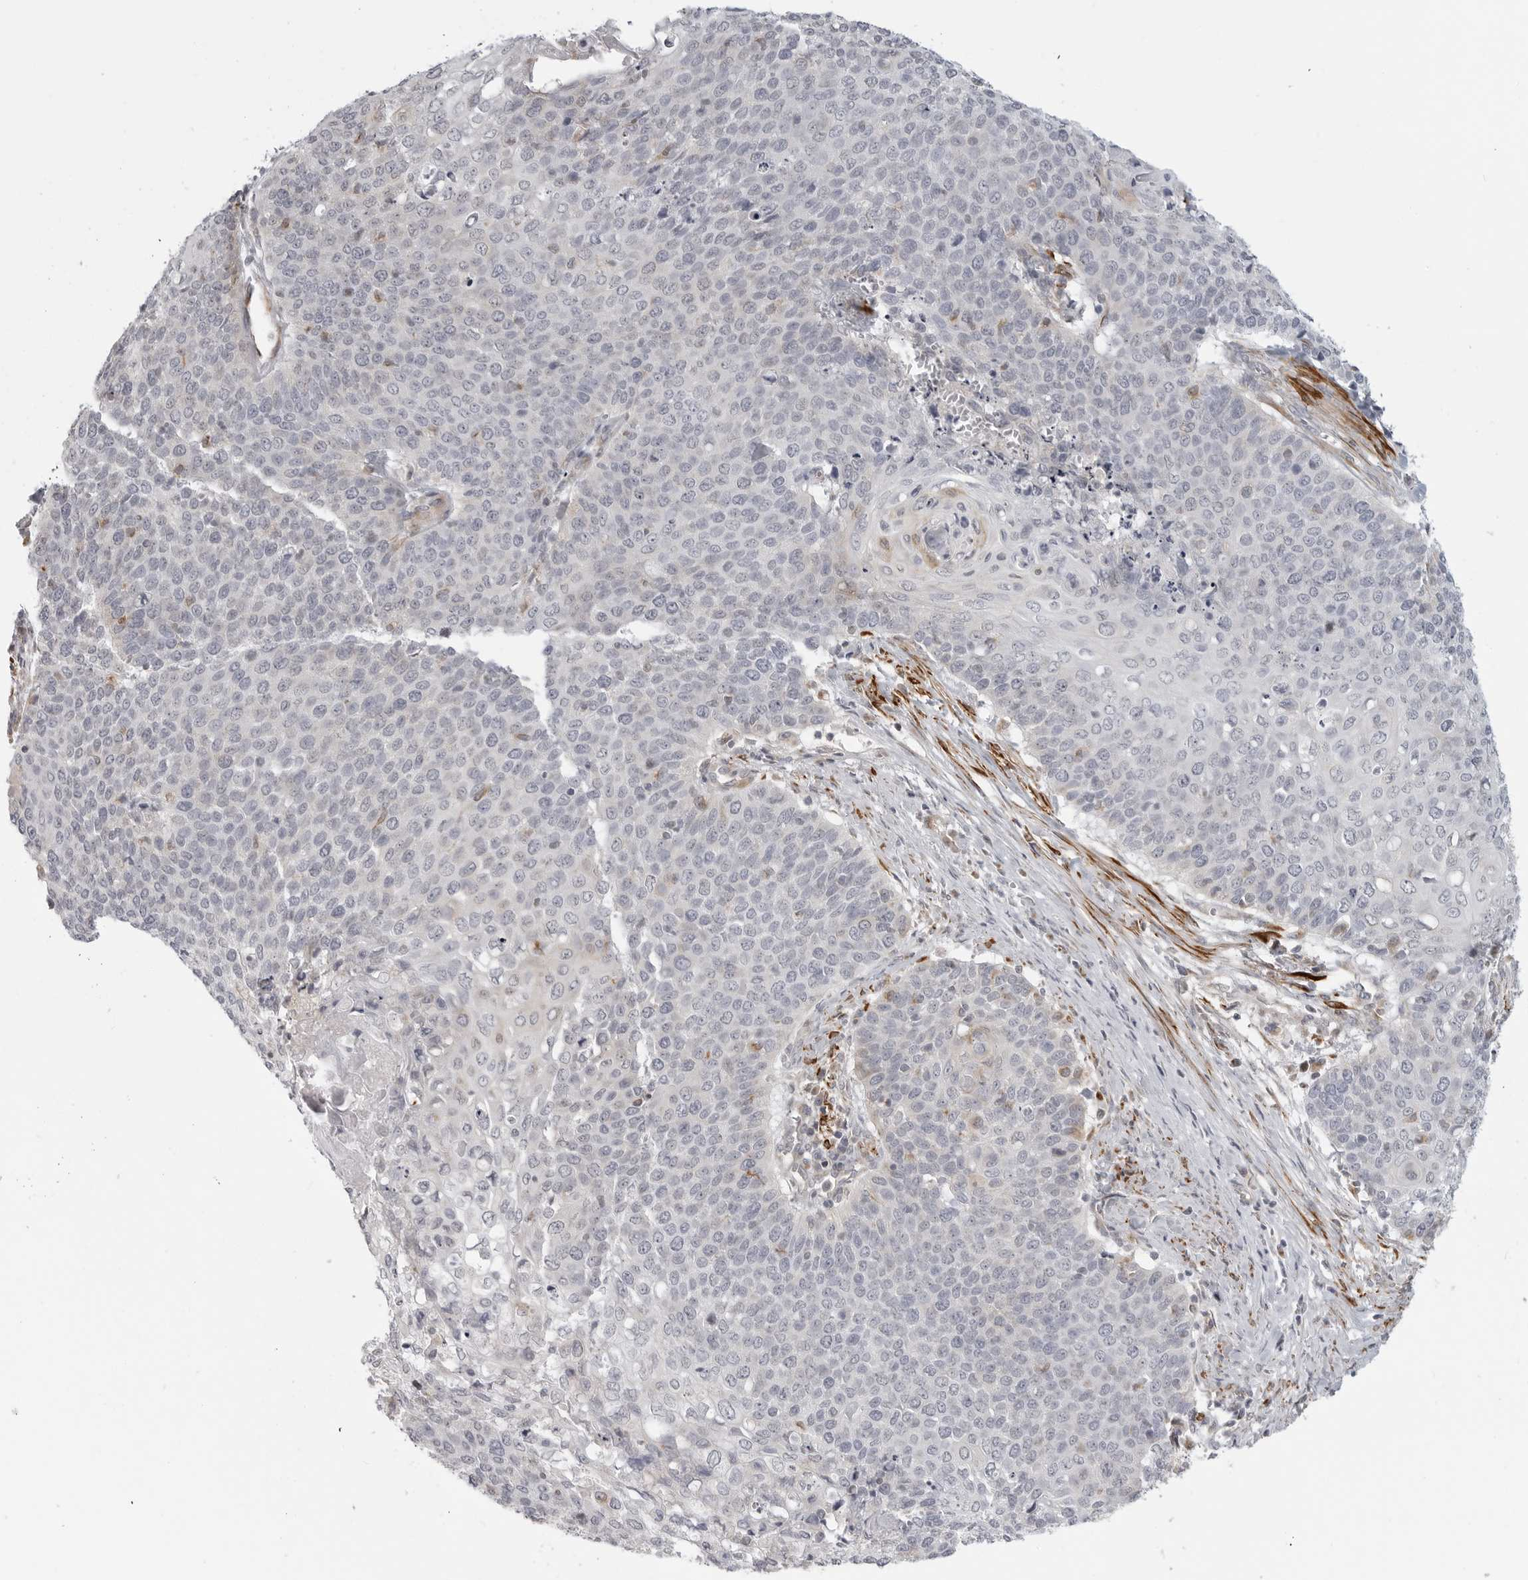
{"staining": {"intensity": "negative", "quantity": "none", "location": "none"}, "tissue": "cervical cancer", "cell_type": "Tumor cells", "image_type": "cancer", "snomed": [{"axis": "morphology", "description": "Squamous cell carcinoma, NOS"}, {"axis": "topography", "description": "Cervix"}], "caption": "An immunohistochemistry image of squamous cell carcinoma (cervical) is shown. There is no staining in tumor cells of squamous cell carcinoma (cervical).", "gene": "MAP7D1", "patient": {"sex": "female", "age": 39}}